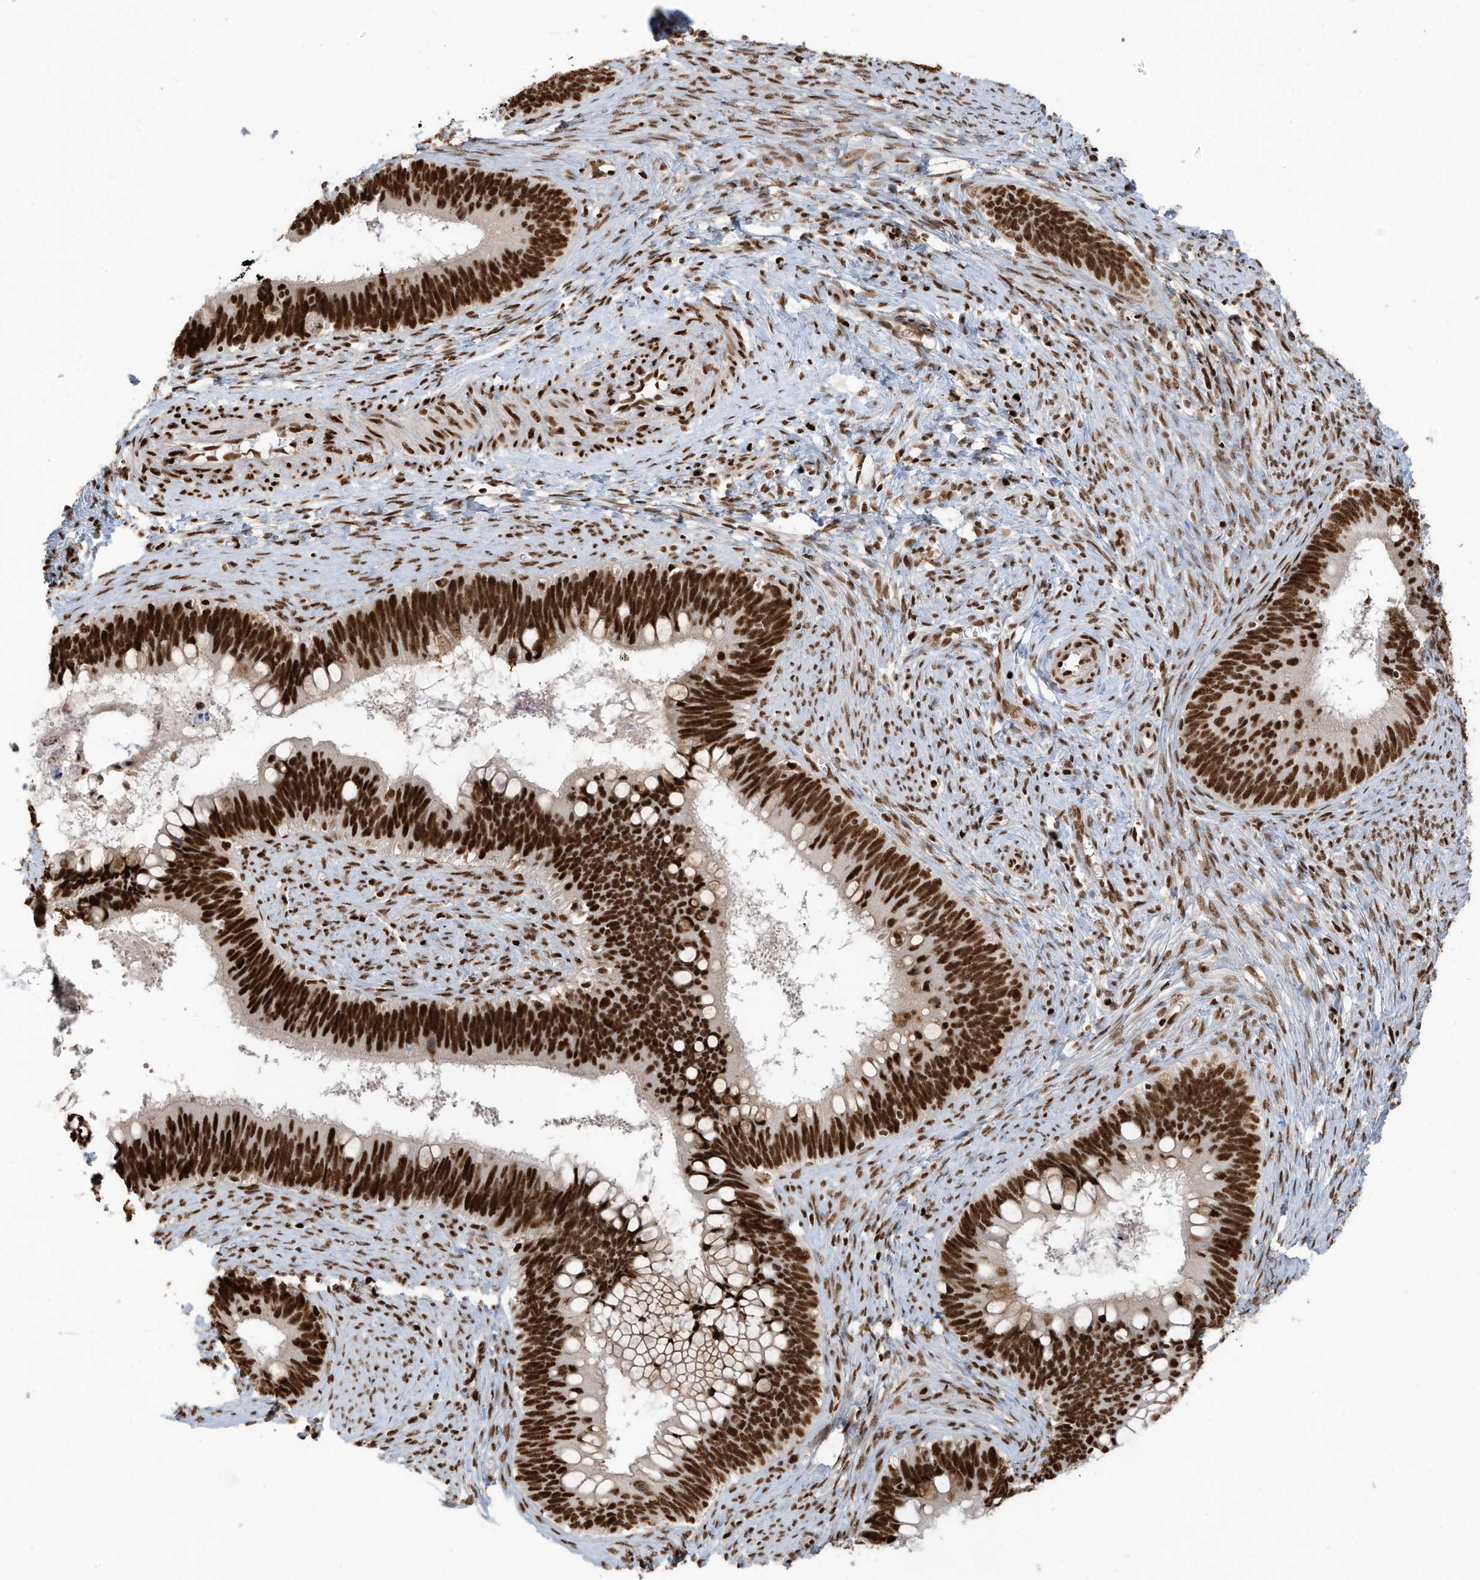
{"staining": {"intensity": "strong", "quantity": ">75%", "location": "nuclear"}, "tissue": "cervical cancer", "cell_type": "Tumor cells", "image_type": "cancer", "snomed": [{"axis": "morphology", "description": "Adenocarcinoma, NOS"}, {"axis": "topography", "description": "Cervix"}], "caption": "The photomicrograph demonstrates a brown stain indicating the presence of a protein in the nuclear of tumor cells in cervical cancer. The staining is performed using DAB (3,3'-diaminobenzidine) brown chromogen to label protein expression. The nuclei are counter-stained blue using hematoxylin.", "gene": "SAMD15", "patient": {"sex": "female", "age": 42}}